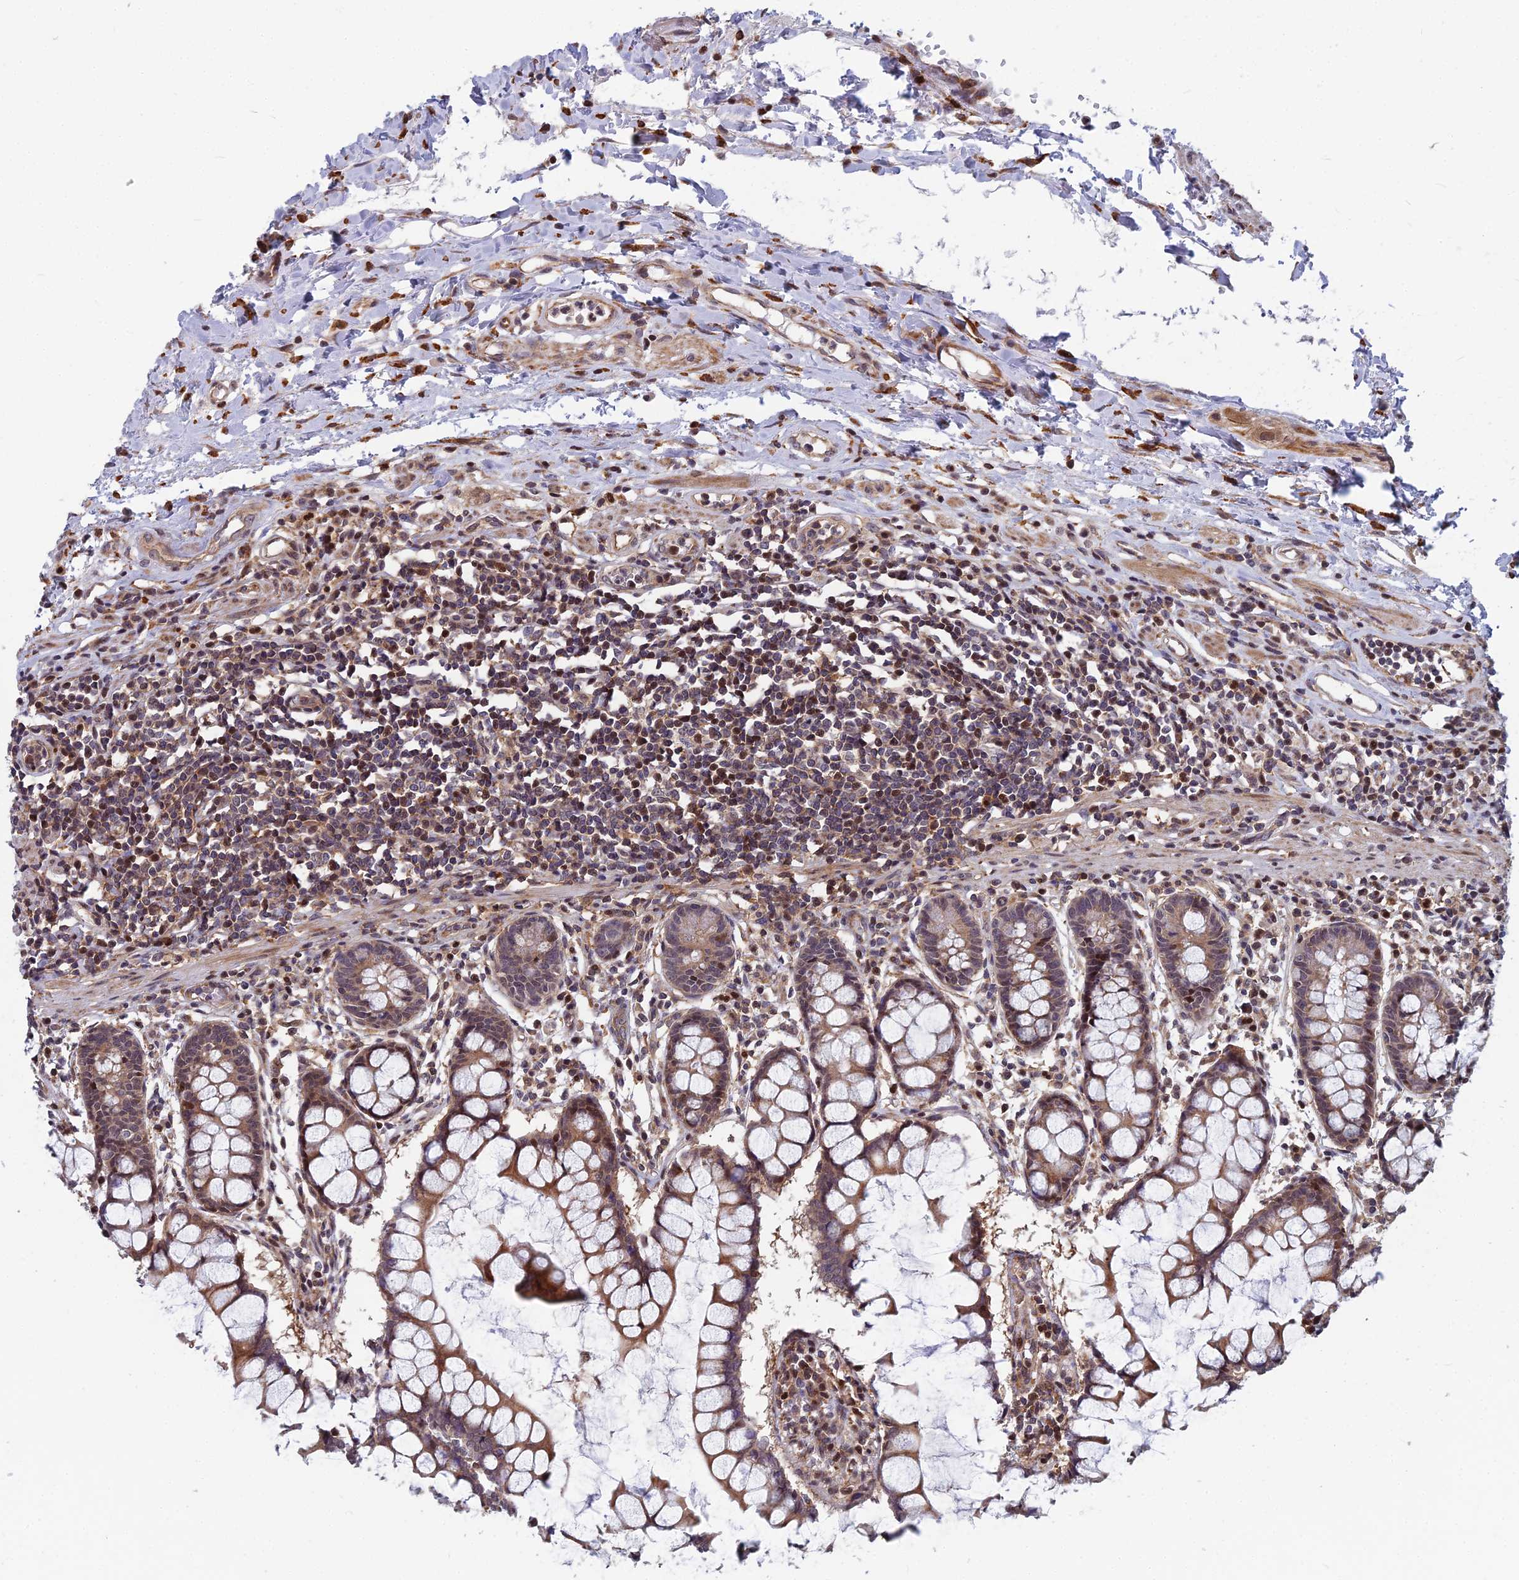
{"staining": {"intensity": "moderate", "quantity": ">75%", "location": "cytoplasmic/membranous"}, "tissue": "colon", "cell_type": "Endothelial cells", "image_type": "normal", "snomed": [{"axis": "morphology", "description": "Normal tissue, NOS"}, {"axis": "morphology", "description": "Adenocarcinoma, NOS"}, {"axis": "topography", "description": "Colon"}], "caption": "This histopathology image shows unremarkable colon stained with IHC to label a protein in brown. The cytoplasmic/membranous of endothelial cells show moderate positivity for the protein. Nuclei are counter-stained blue.", "gene": "COMMD2", "patient": {"sex": "female", "age": 55}}